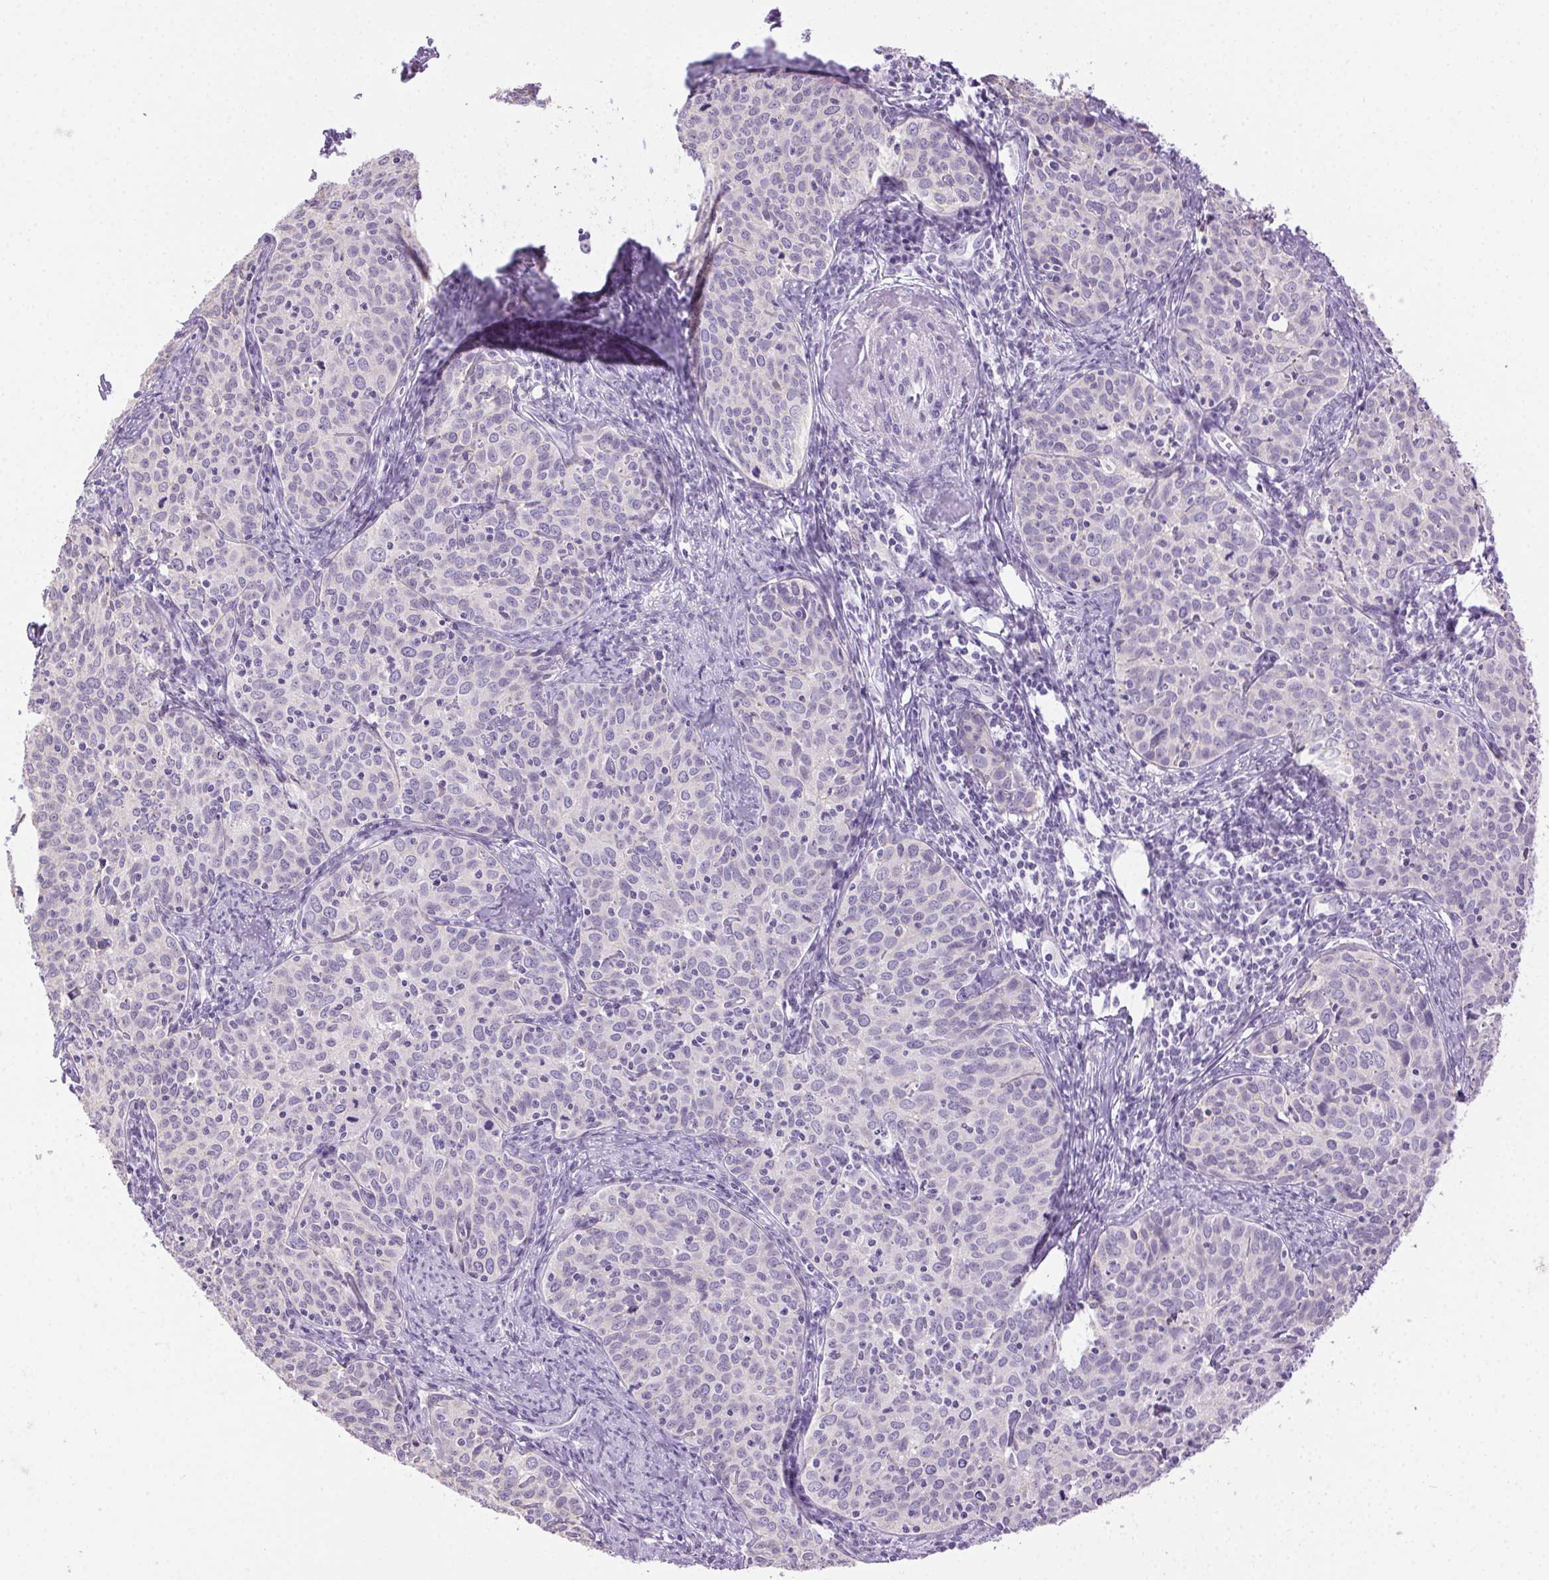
{"staining": {"intensity": "negative", "quantity": "none", "location": "none"}, "tissue": "cervical cancer", "cell_type": "Tumor cells", "image_type": "cancer", "snomed": [{"axis": "morphology", "description": "Squamous cell carcinoma, NOS"}, {"axis": "topography", "description": "Cervix"}], "caption": "Tumor cells are negative for protein expression in human cervical squamous cell carcinoma. Brightfield microscopy of immunohistochemistry (IHC) stained with DAB (3,3'-diaminobenzidine) (brown) and hematoxylin (blue), captured at high magnification.", "gene": "CLDN10", "patient": {"sex": "female", "age": 62}}